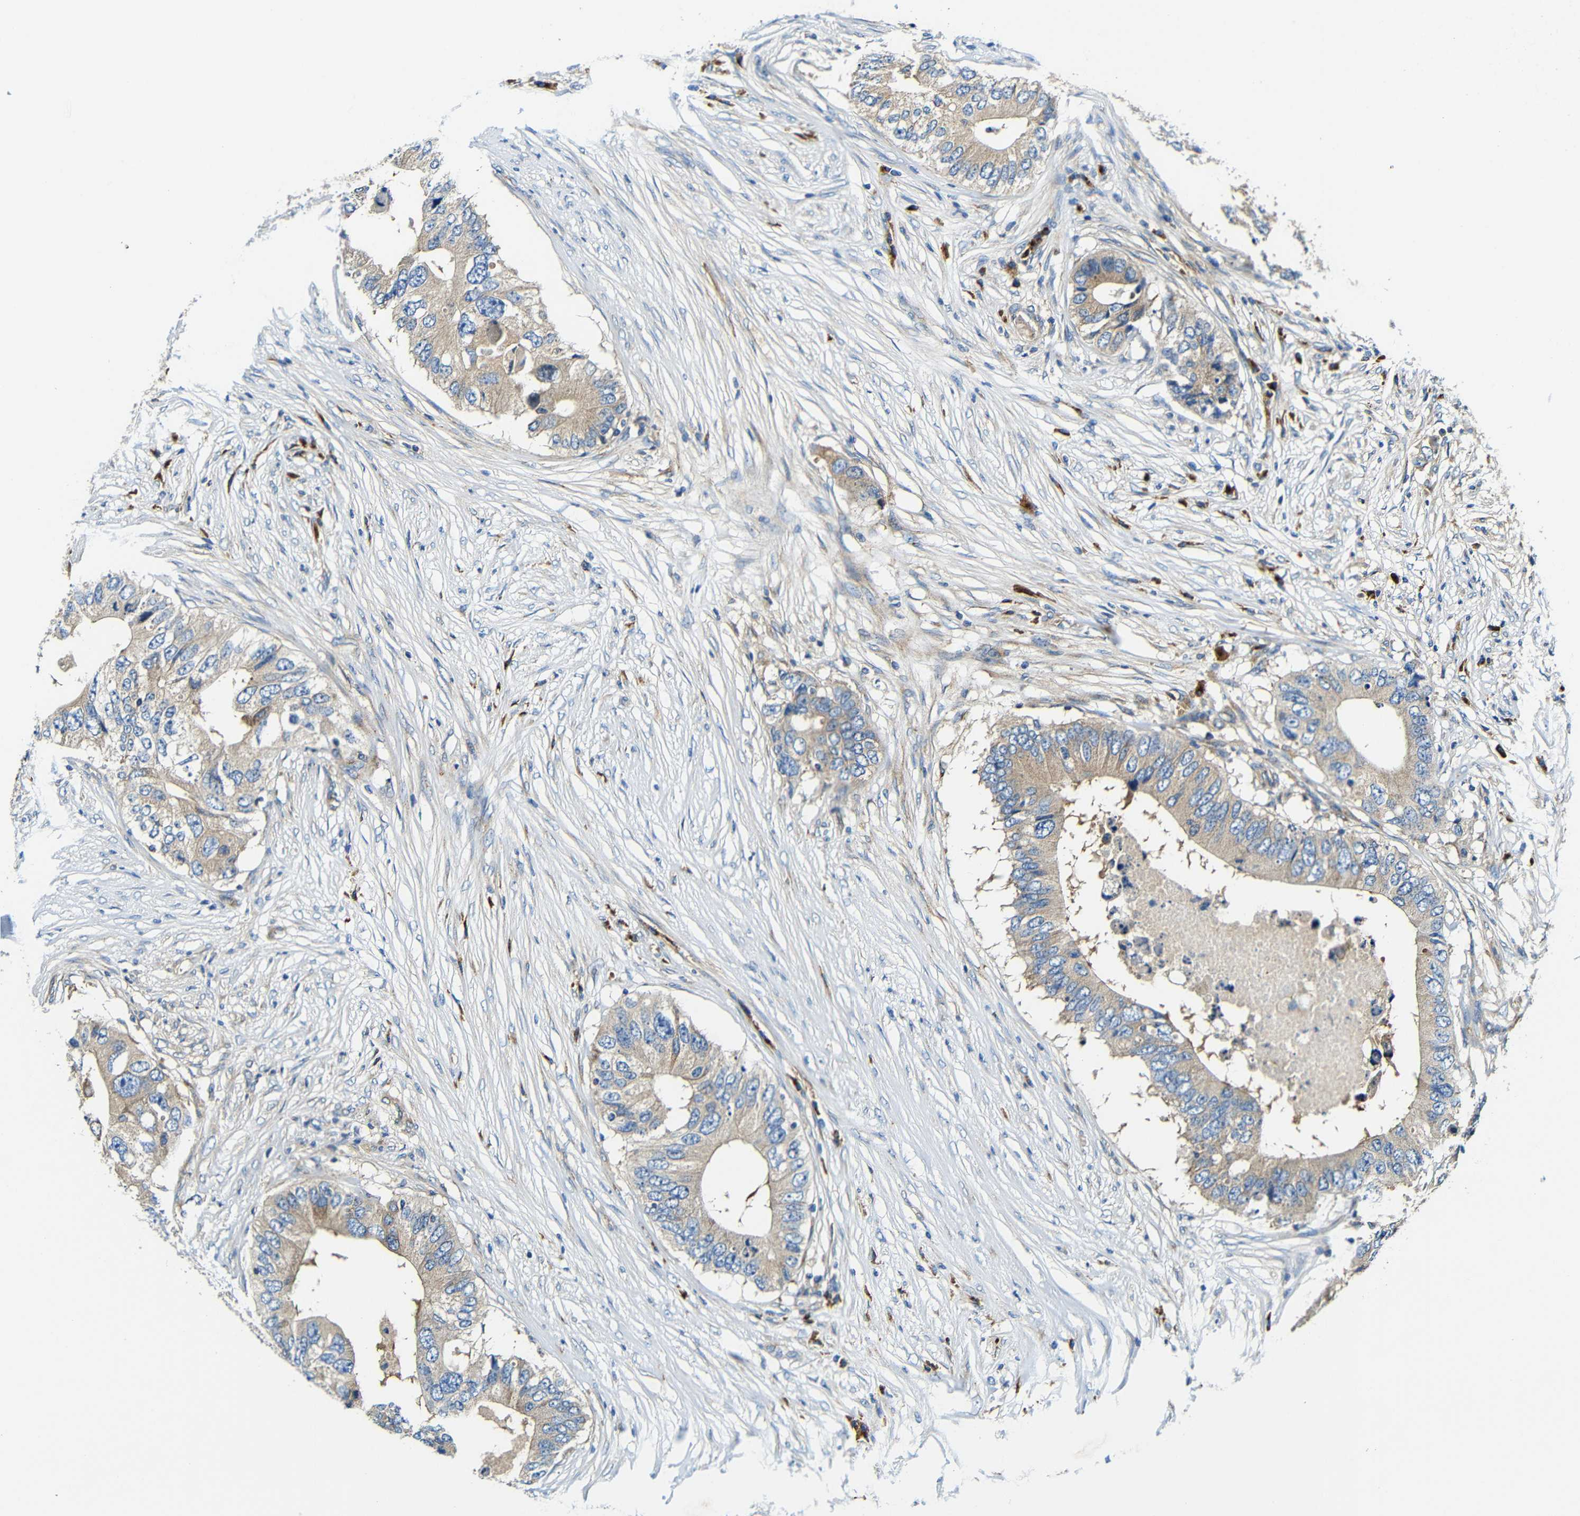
{"staining": {"intensity": "weak", "quantity": ">75%", "location": "cytoplasmic/membranous"}, "tissue": "colorectal cancer", "cell_type": "Tumor cells", "image_type": "cancer", "snomed": [{"axis": "morphology", "description": "Adenocarcinoma, NOS"}, {"axis": "topography", "description": "Colon"}], "caption": "Brown immunohistochemical staining in adenocarcinoma (colorectal) shows weak cytoplasmic/membranous expression in approximately >75% of tumor cells. (IHC, brightfield microscopy, high magnification).", "gene": "USO1", "patient": {"sex": "male", "age": 71}}